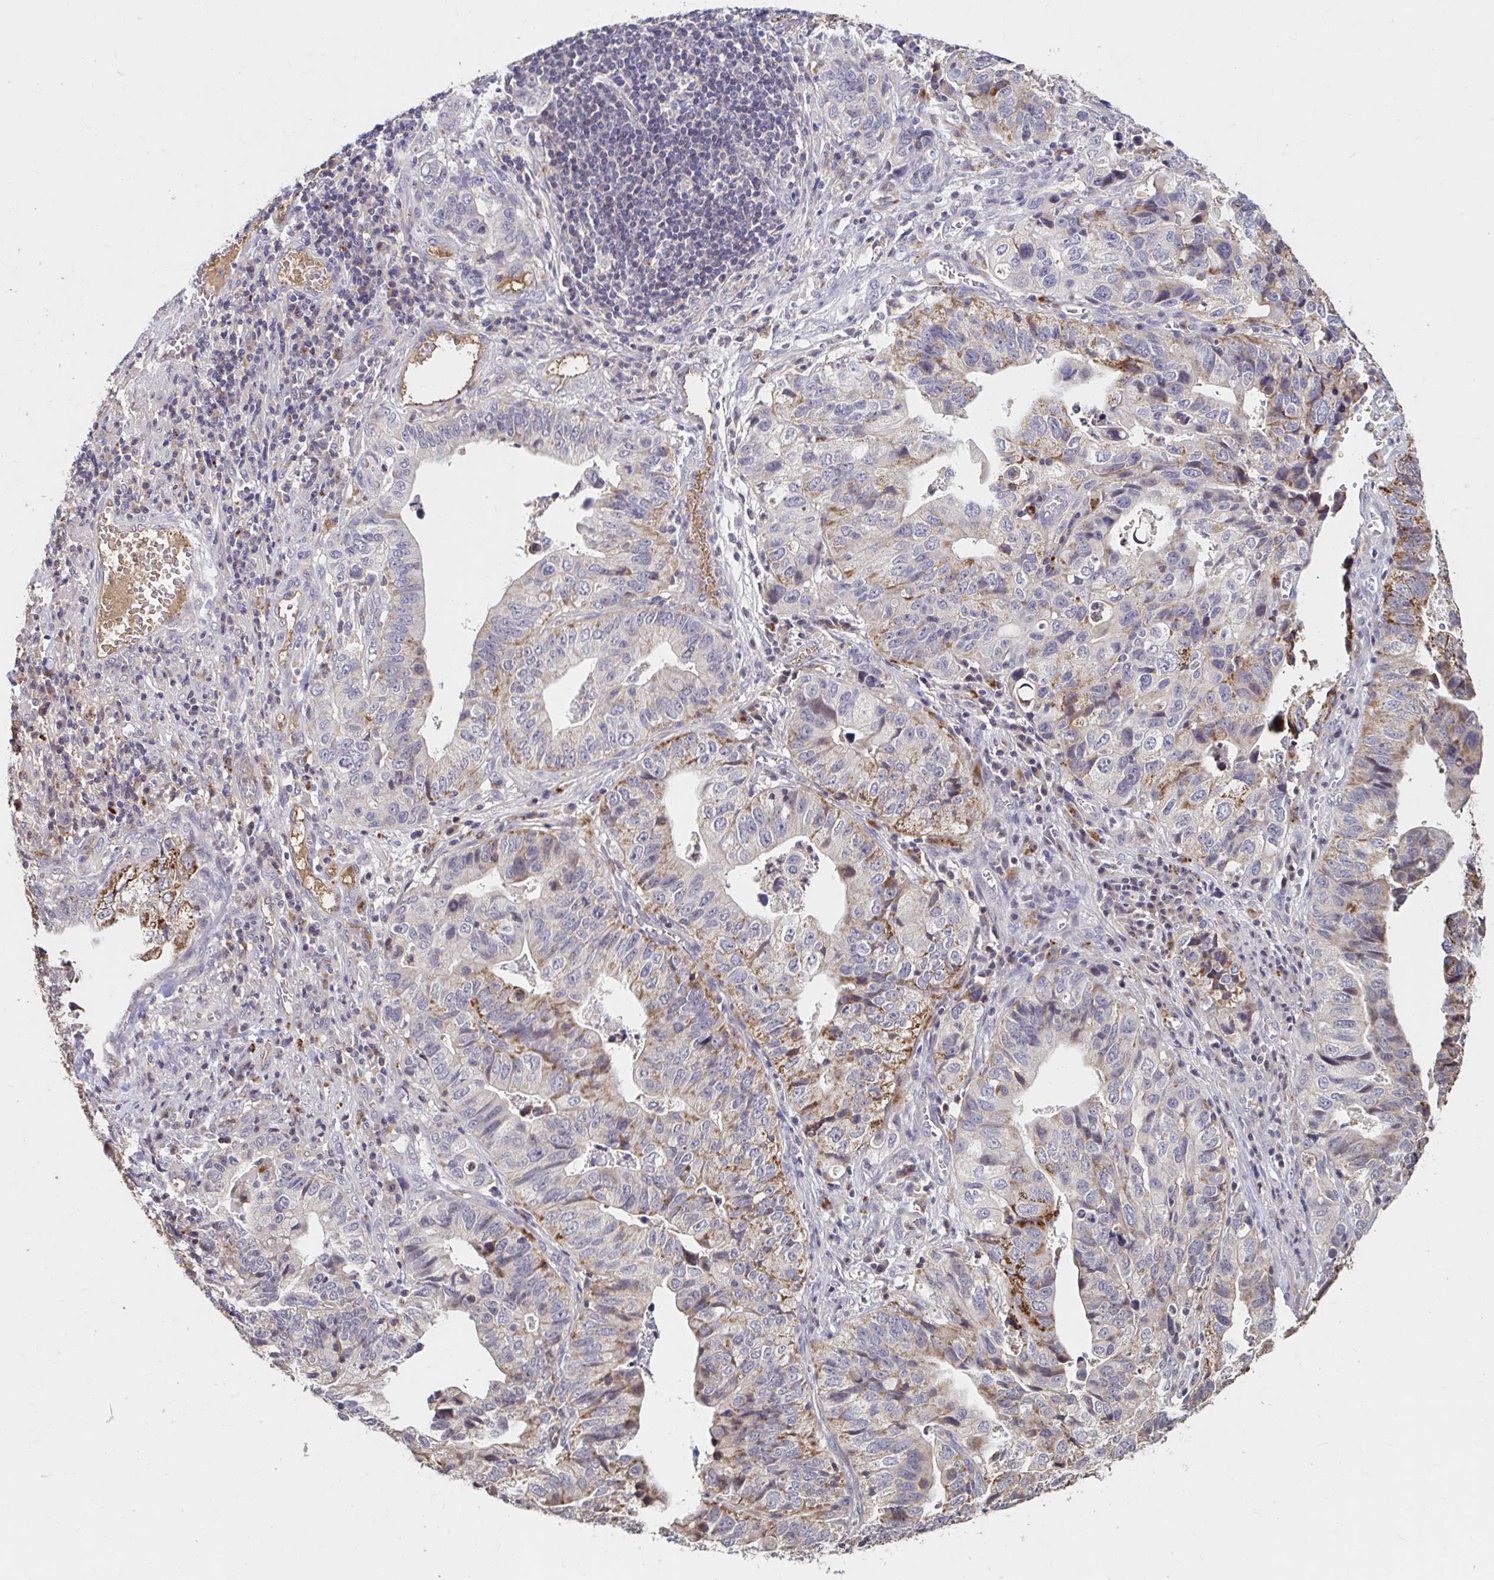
{"staining": {"intensity": "moderate", "quantity": "25%-75%", "location": "cytoplasmic/membranous"}, "tissue": "stomach cancer", "cell_type": "Tumor cells", "image_type": "cancer", "snomed": [{"axis": "morphology", "description": "Adenocarcinoma, NOS"}, {"axis": "topography", "description": "Stomach, upper"}], "caption": "Tumor cells exhibit moderate cytoplasmic/membranous staining in approximately 25%-75% of cells in stomach cancer (adenocarcinoma).", "gene": "HMGCS2", "patient": {"sex": "female", "age": 67}}